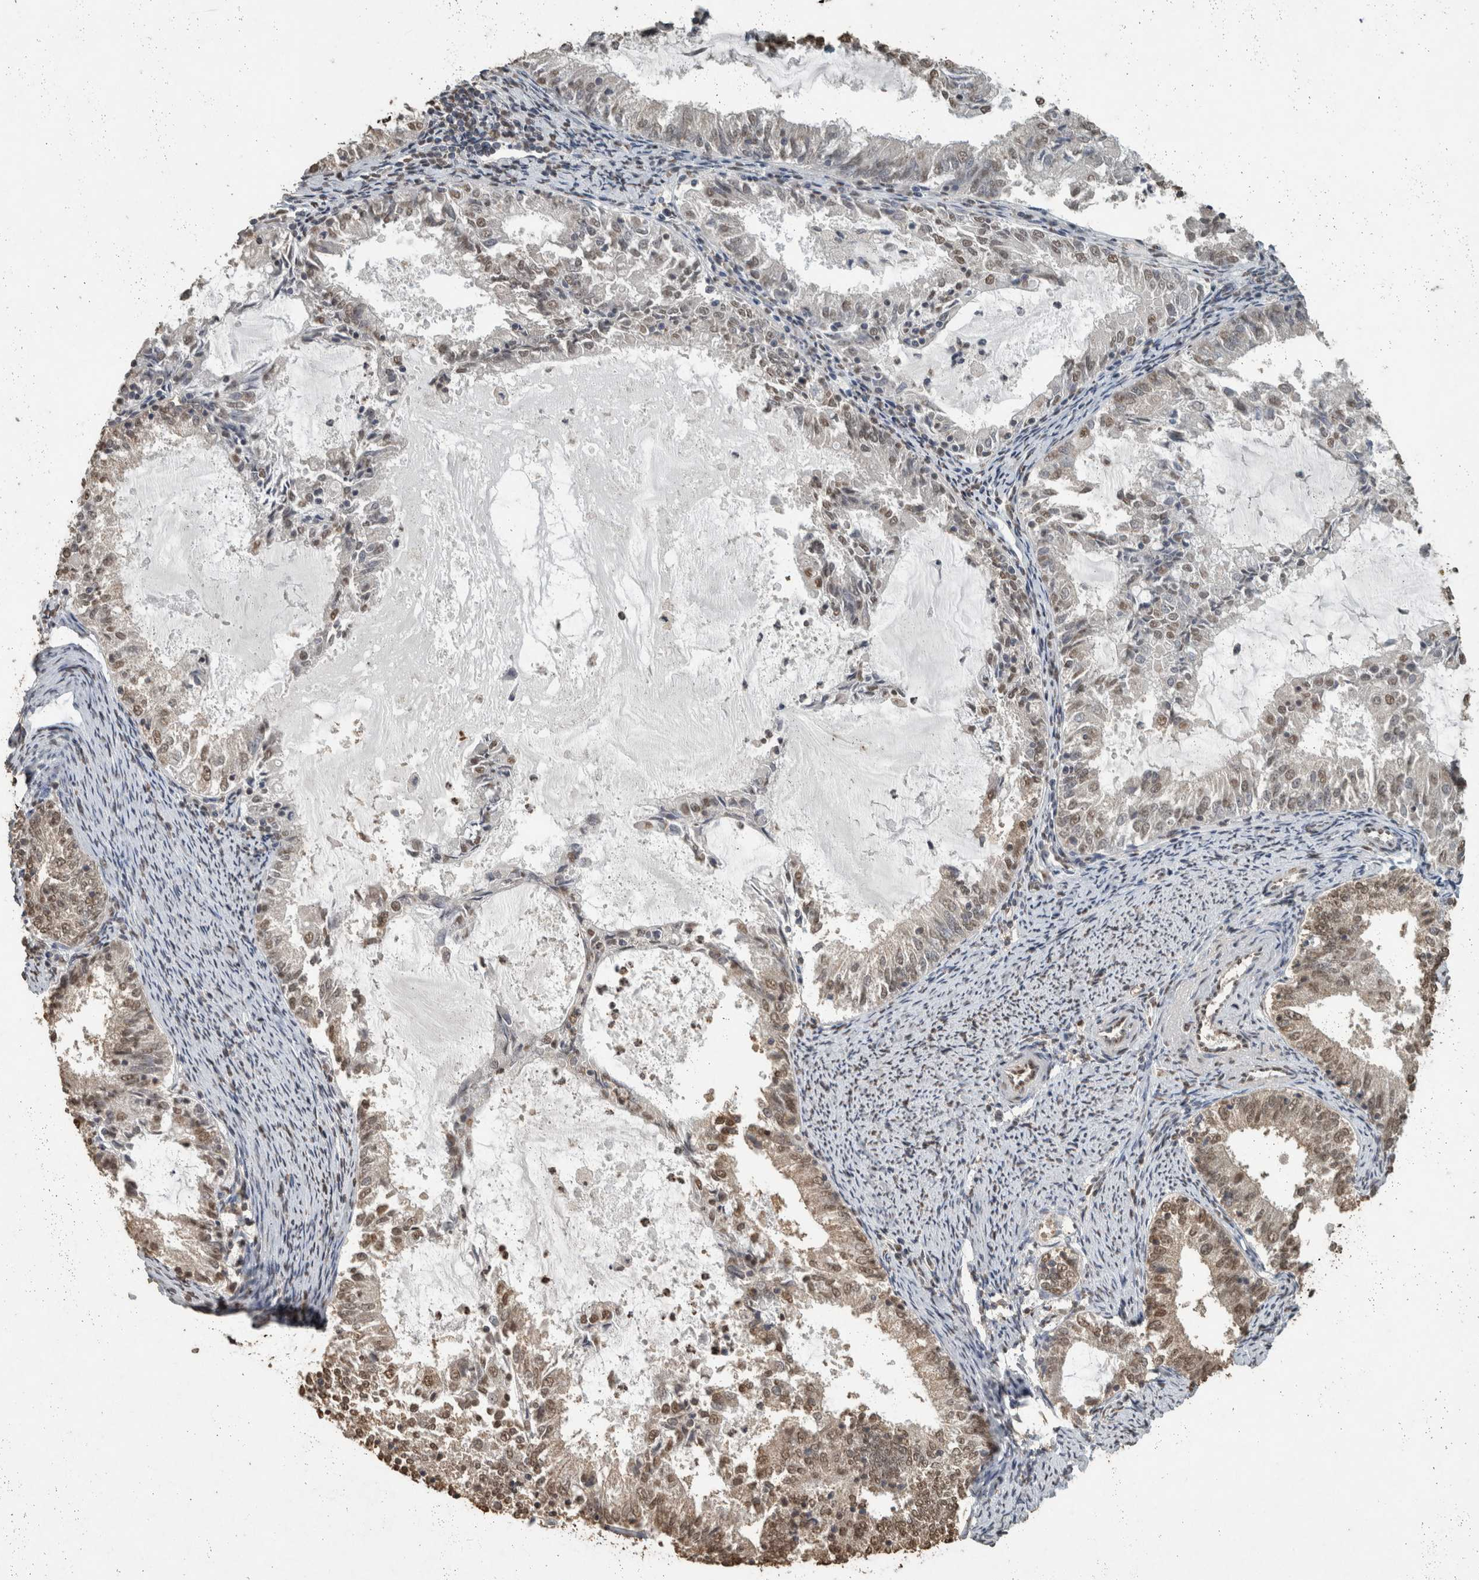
{"staining": {"intensity": "moderate", "quantity": ">75%", "location": "nuclear"}, "tissue": "endometrial cancer", "cell_type": "Tumor cells", "image_type": "cancer", "snomed": [{"axis": "morphology", "description": "Adenocarcinoma, NOS"}, {"axis": "topography", "description": "Endometrium"}], "caption": "An image of endometrial cancer stained for a protein reveals moderate nuclear brown staining in tumor cells.", "gene": "HAND2", "patient": {"sex": "female", "age": 57}}